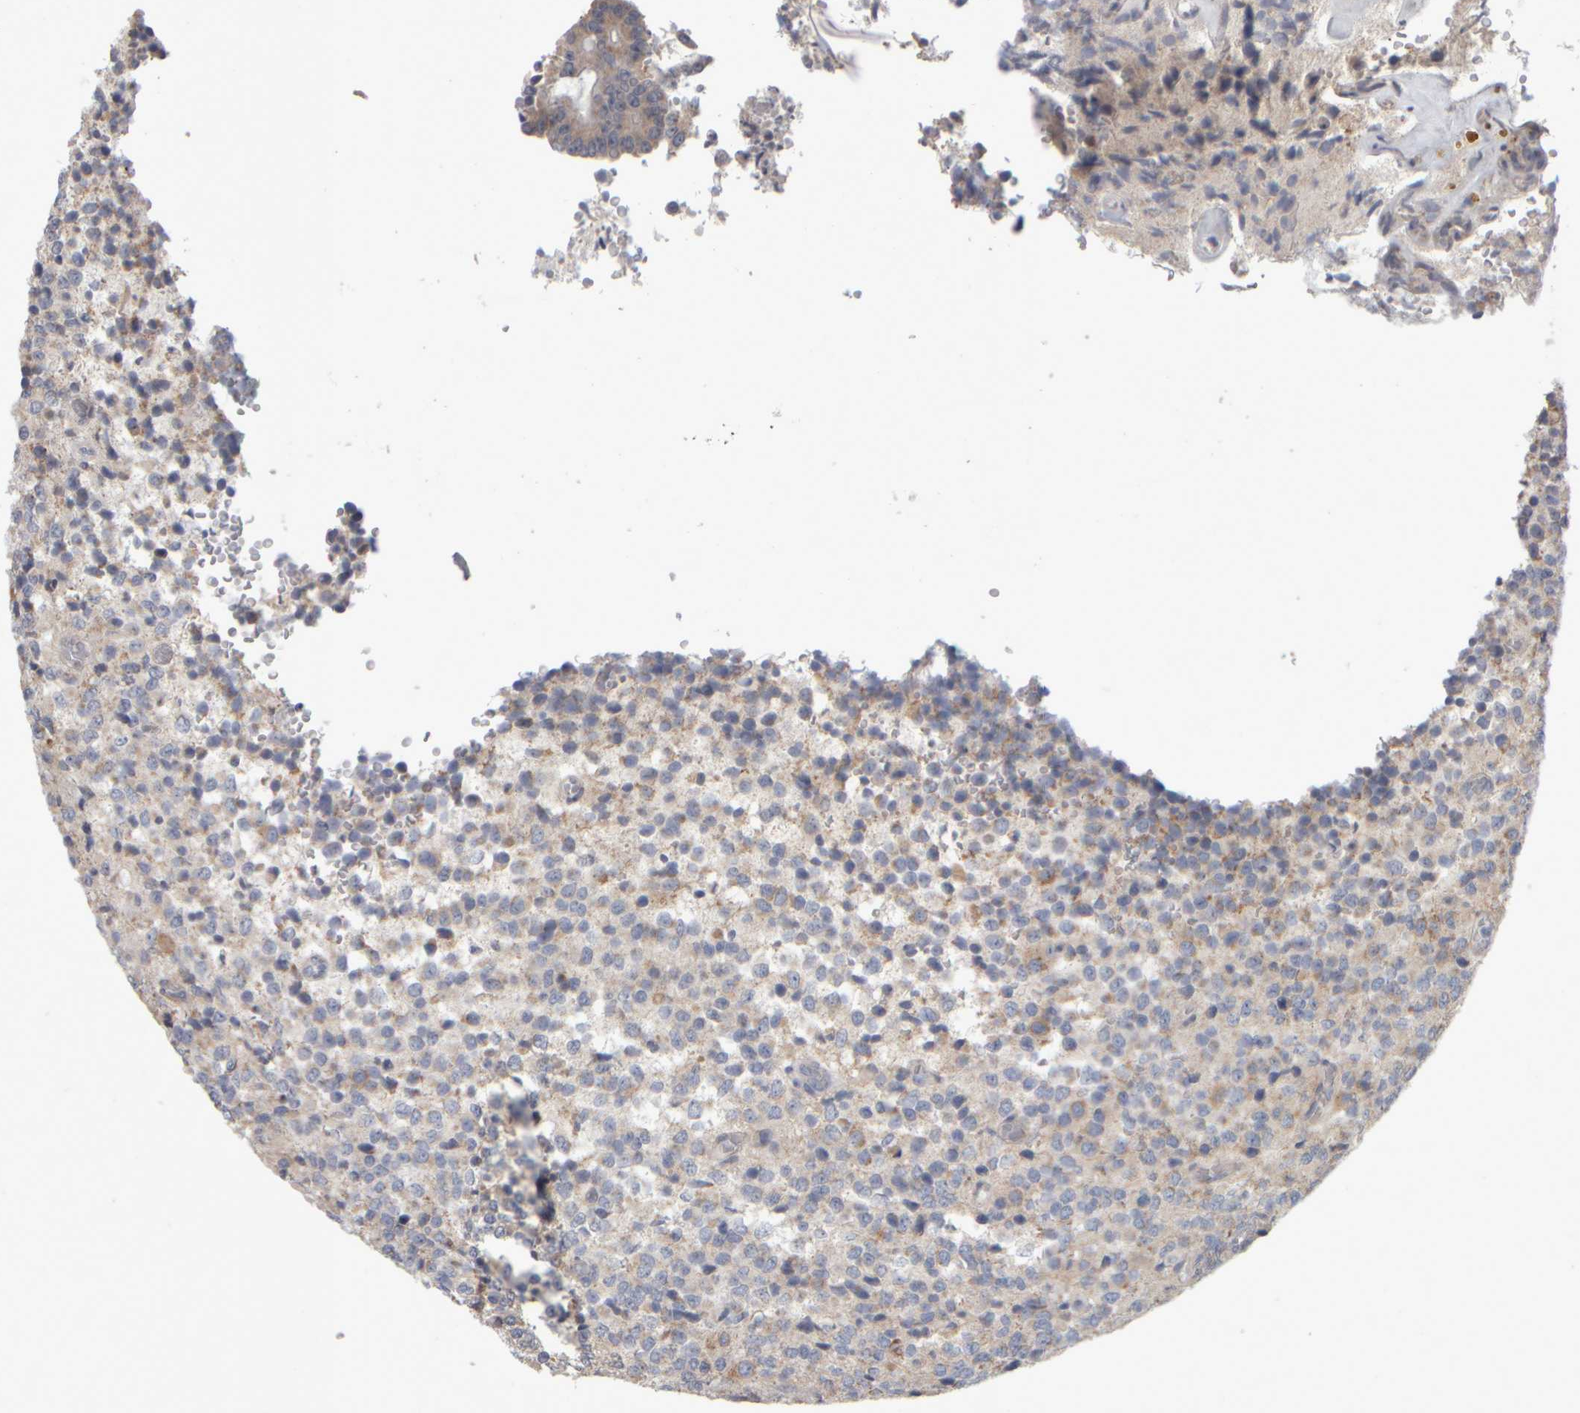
{"staining": {"intensity": "negative", "quantity": "none", "location": "none"}, "tissue": "glioma", "cell_type": "Tumor cells", "image_type": "cancer", "snomed": [{"axis": "morphology", "description": "Glioma, malignant, High grade"}, {"axis": "topography", "description": "pancreas cauda"}], "caption": "Immunohistochemical staining of human malignant glioma (high-grade) displays no significant staining in tumor cells.", "gene": "SCO1", "patient": {"sex": "male", "age": 60}}